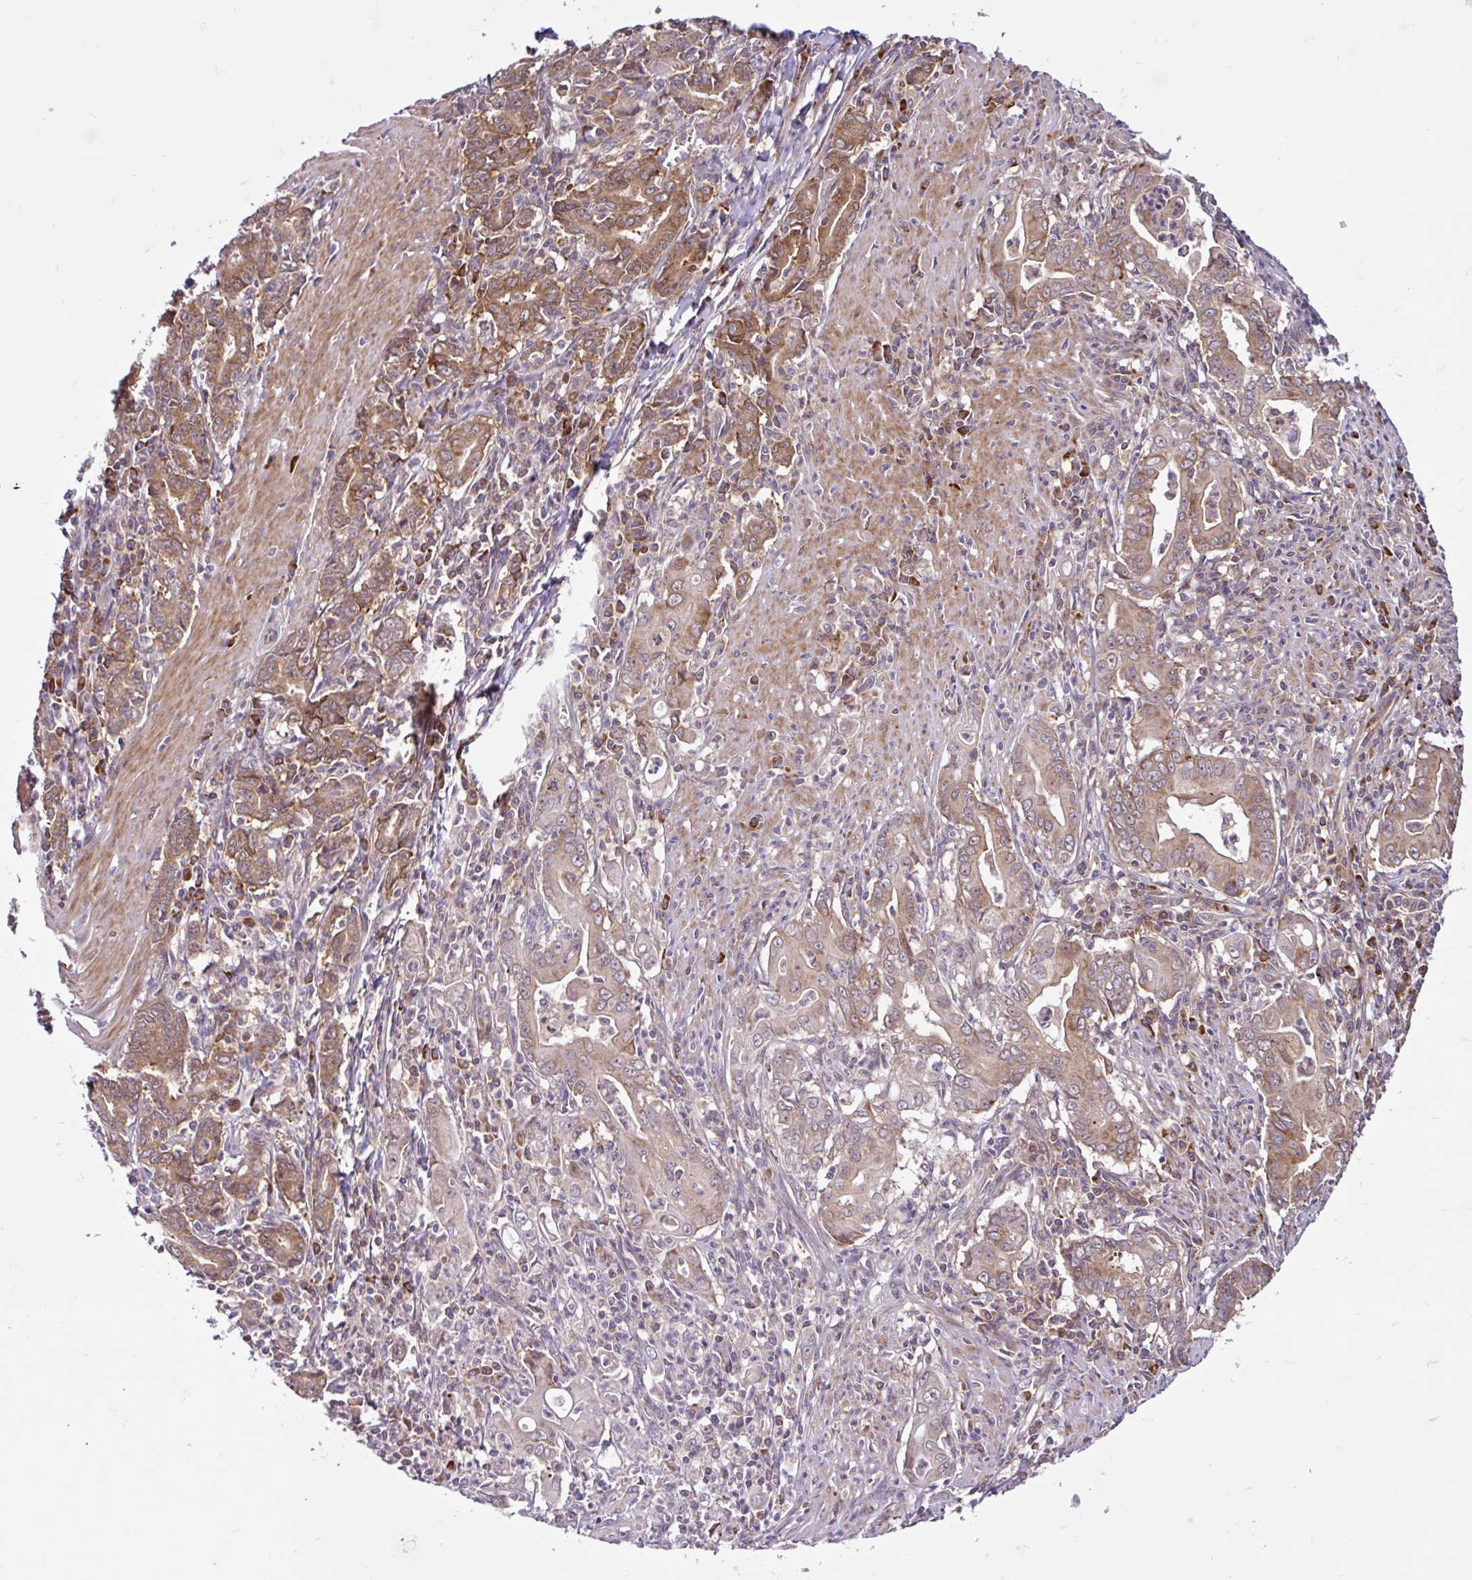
{"staining": {"intensity": "weak", "quantity": ">75%", "location": "cytoplasmic/membranous"}, "tissue": "stomach cancer", "cell_type": "Tumor cells", "image_type": "cancer", "snomed": [{"axis": "morphology", "description": "Adenocarcinoma, NOS"}, {"axis": "topography", "description": "Stomach, upper"}], "caption": "DAB (3,3'-diaminobenzidine) immunohistochemical staining of human adenocarcinoma (stomach) reveals weak cytoplasmic/membranous protein positivity in approximately >75% of tumor cells. The staining is performed using DAB (3,3'-diaminobenzidine) brown chromogen to label protein expression. The nuclei are counter-stained blue using hematoxylin.", "gene": "NTPCR", "patient": {"sex": "female", "age": 79}}